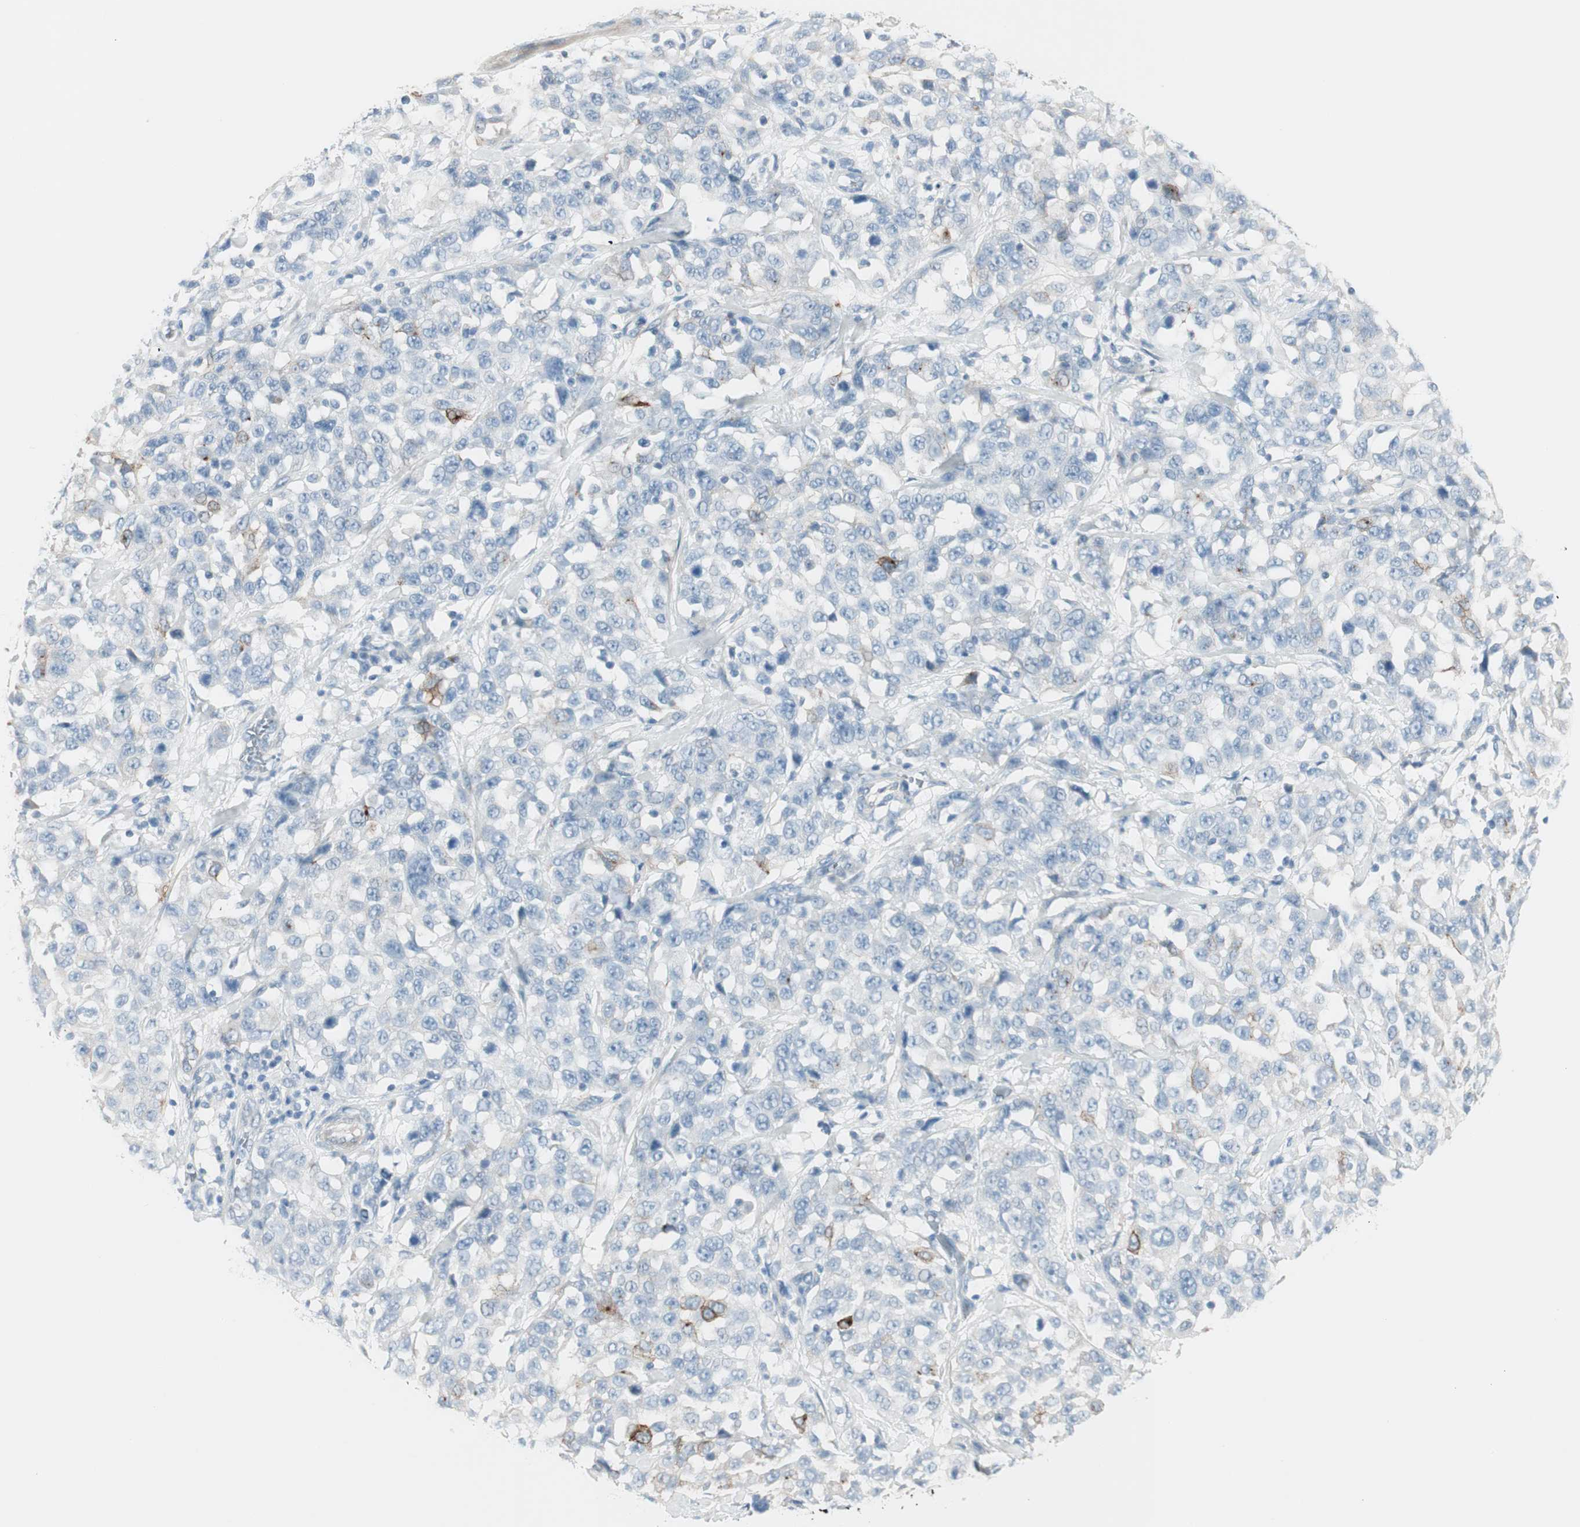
{"staining": {"intensity": "negative", "quantity": "none", "location": "none"}, "tissue": "stomach cancer", "cell_type": "Tumor cells", "image_type": "cancer", "snomed": [{"axis": "morphology", "description": "Normal tissue, NOS"}, {"axis": "morphology", "description": "Adenocarcinoma, NOS"}, {"axis": "topography", "description": "Stomach"}], "caption": "Image shows no protein expression in tumor cells of stomach cancer tissue. (Brightfield microscopy of DAB (3,3'-diaminobenzidine) immunohistochemistry at high magnification).", "gene": "CDHR5", "patient": {"sex": "male", "age": 48}}